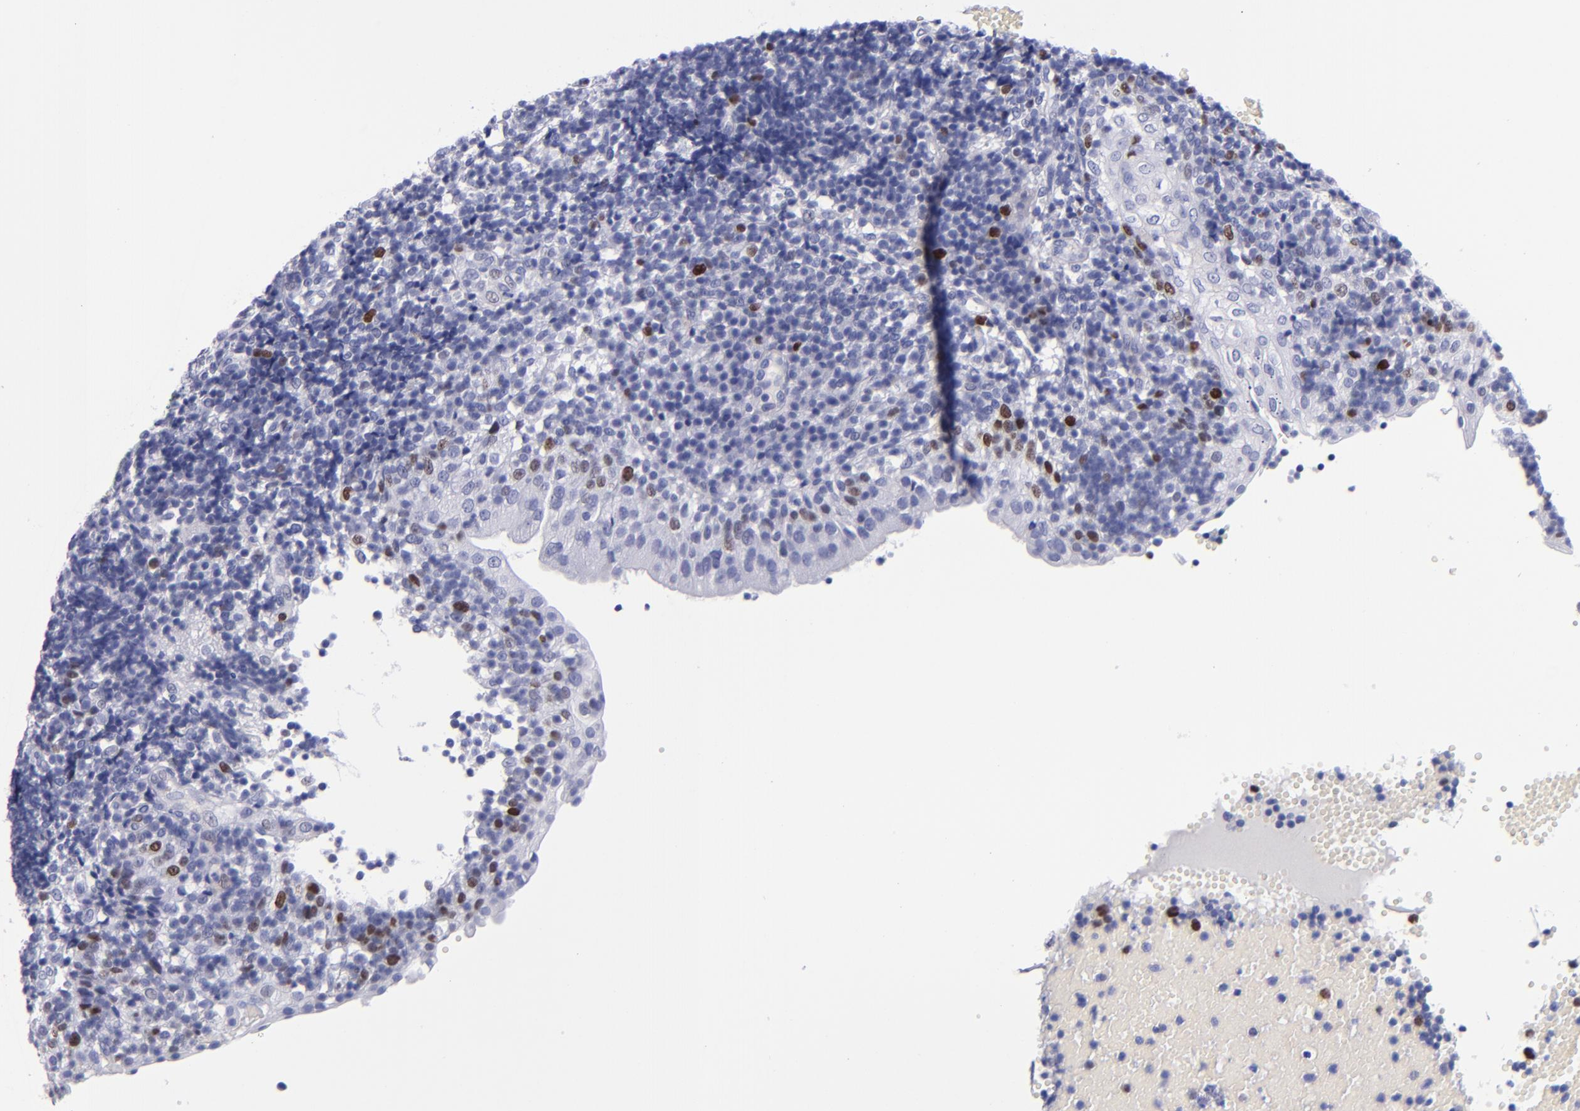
{"staining": {"intensity": "strong", "quantity": "25%-75%", "location": "nuclear"}, "tissue": "tonsil", "cell_type": "Germinal center cells", "image_type": "normal", "snomed": [{"axis": "morphology", "description": "Normal tissue, NOS"}, {"axis": "topography", "description": "Tonsil"}], "caption": "Protein expression analysis of normal tonsil displays strong nuclear positivity in about 25%-75% of germinal center cells. (IHC, brightfield microscopy, high magnification).", "gene": "MCM7", "patient": {"sex": "female", "age": 40}}